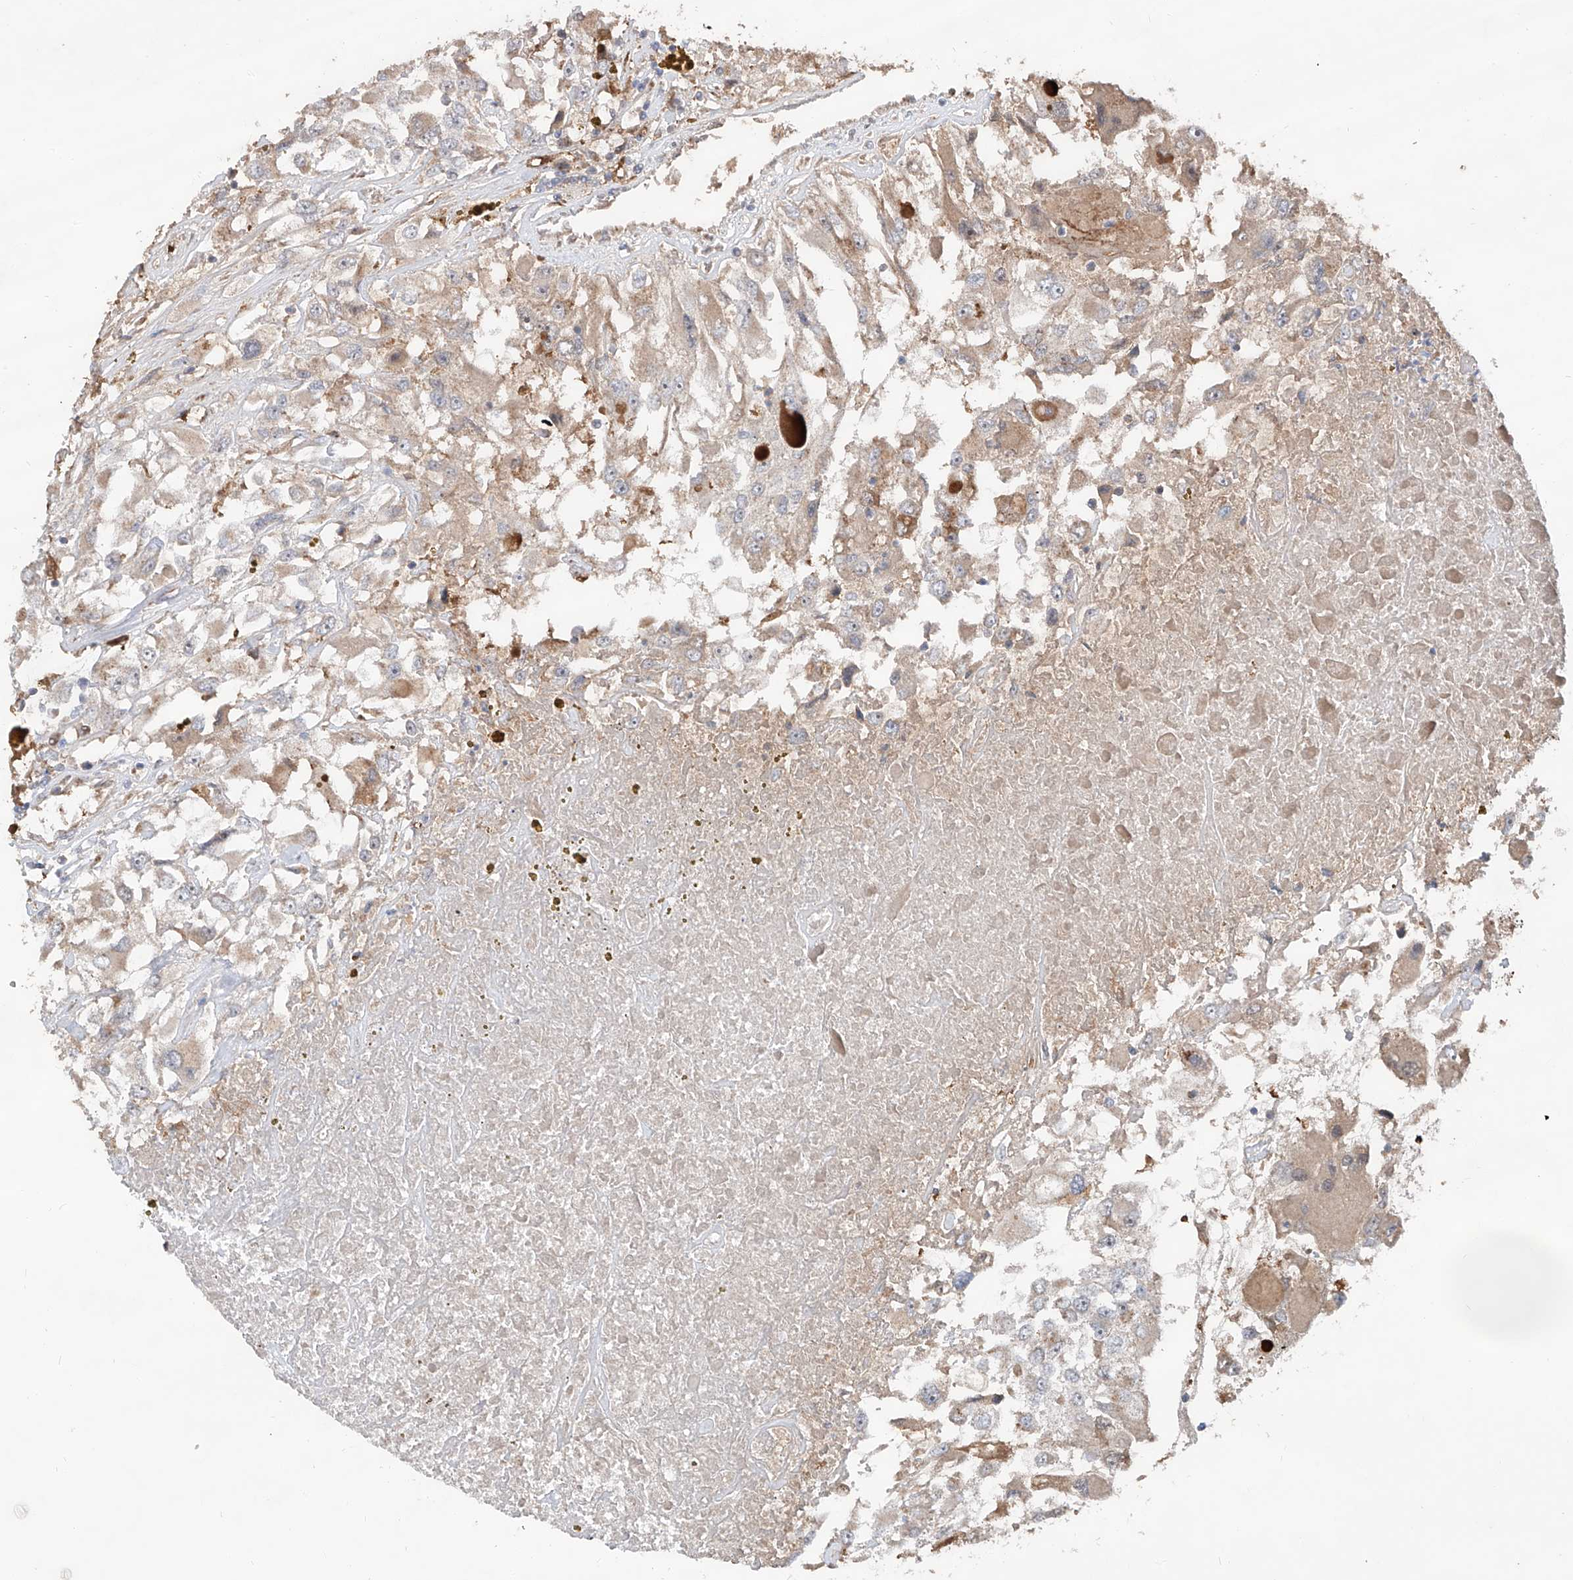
{"staining": {"intensity": "weak", "quantity": "25%-75%", "location": "cytoplasmic/membranous"}, "tissue": "renal cancer", "cell_type": "Tumor cells", "image_type": "cancer", "snomed": [{"axis": "morphology", "description": "Adenocarcinoma, NOS"}, {"axis": "topography", "description": "Kidney"}], "caption": "Immunohistochemical staining of renal cancer (adenocarcinoma) reveals low levels of weak cytoplasmic/membranous protein expression in about 25%-75% of tumor cells. (DAB IHC with brightfield microscopy, high magnification).", "gene": "EDN1", "patient": {"sex": "female", "age": 52}}